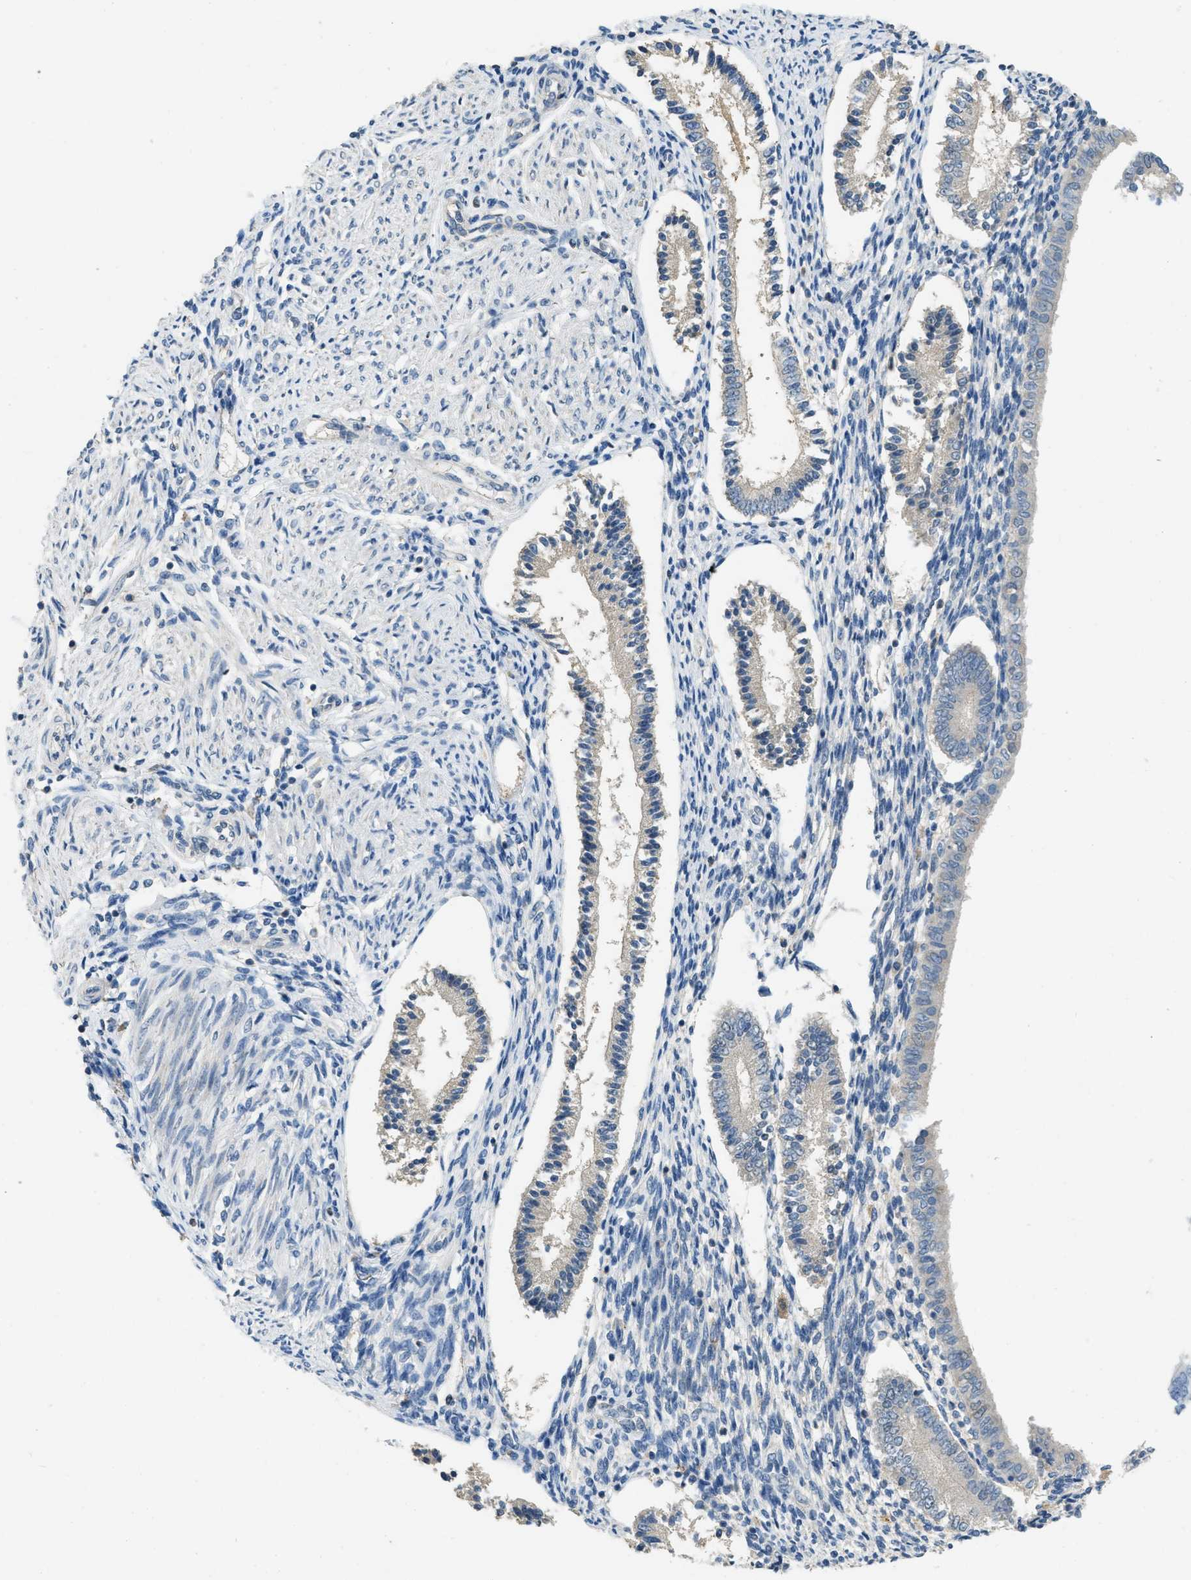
{"staining": {"intensity": "negative", "quantity": "none", "location": "none"}, "tissue": "endometrium", "cell_type": "Cells in endometrial stroma", "image_type": "normal", "snomed": [{"axis": "morphology", "description": "Normal tissue, NOS"}, {"axis": "topography", "description": "Endometrium"}], "caption": "Immunohistochemistry micrograph of normal endometrium stained for a protein (brown), which displays no positivity in cells in endometrial stroma.", "gene": "MIS18A", "patient": {"sex": "female", "age": 42}}